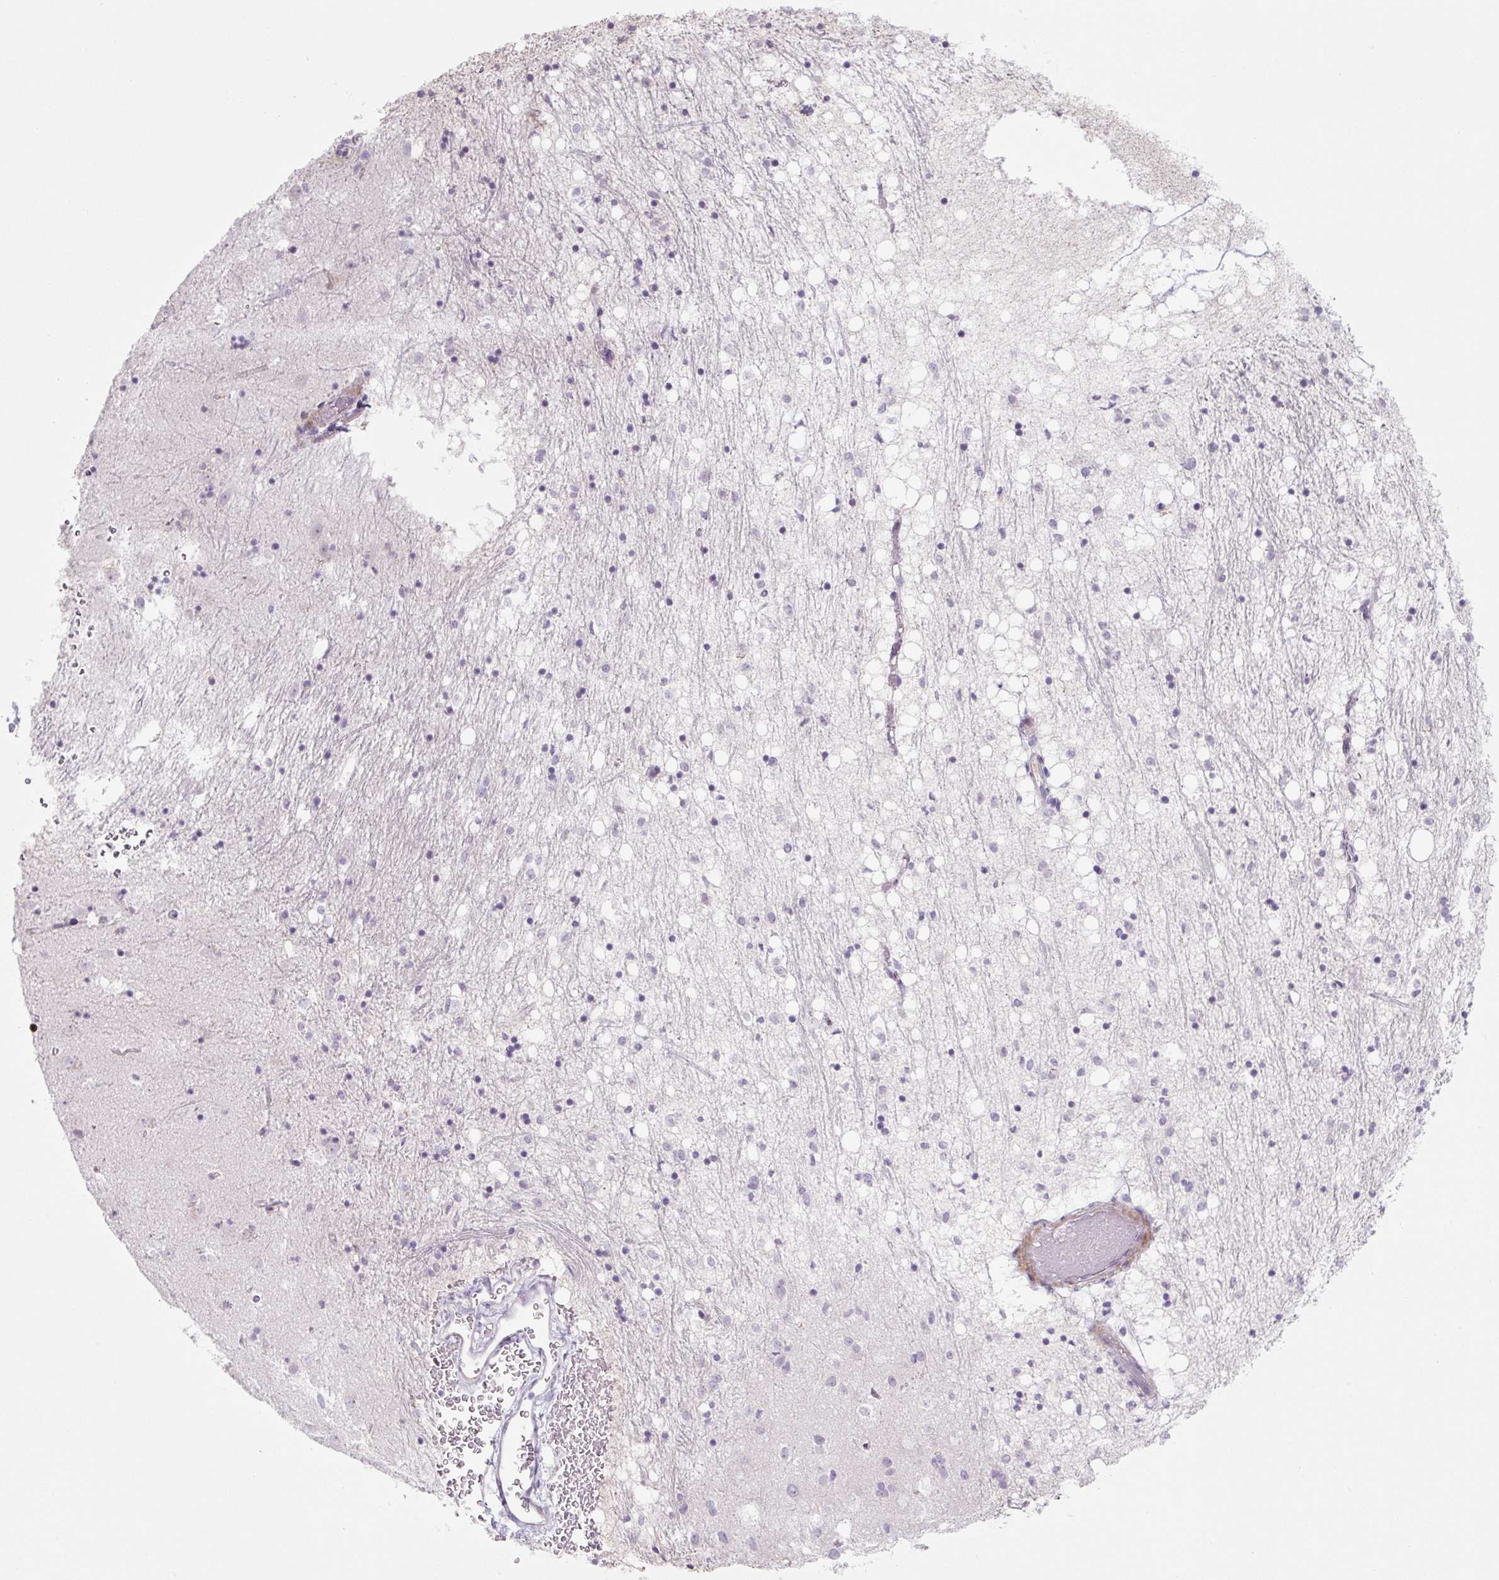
{"staining": {"intensity": "negative", "quantity": "none", "location": "none"}, "tissue": "caudate", "cell_type": "Glial cells", "image_type": "normal", "snomed": [{"axis": "morphology", "description": "Normal tissue, NOS"}, {"axis": "topography", "description": "Lateral ventricle wall"}], "caption": "This is an immunohistochemistry micrograph of benign human caudate. There is no staining in glial cells.", "gene": "PRM1", "patient": {"sex": "male", "age": 58}}